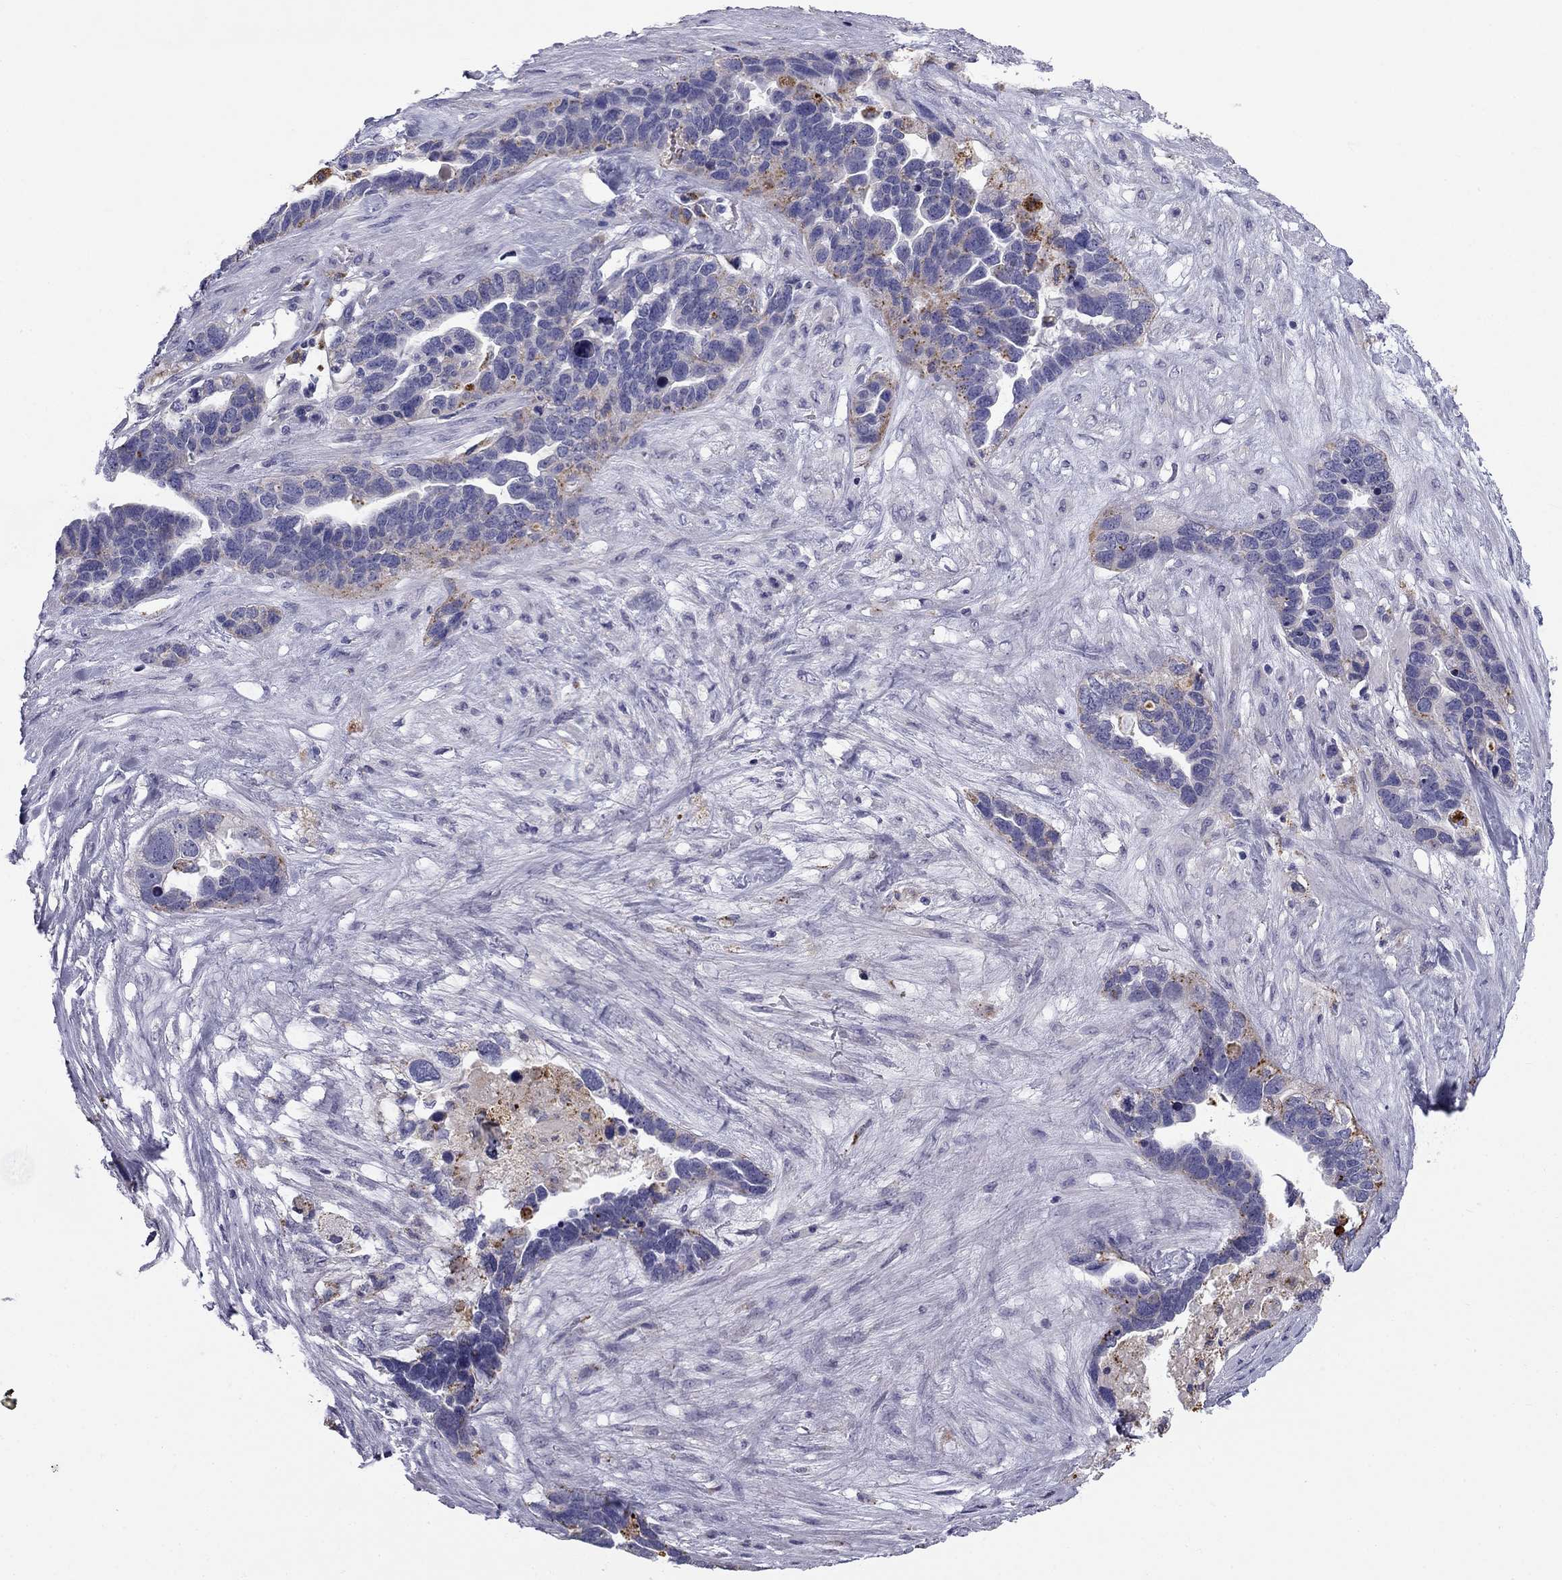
{"staining": {"intensity": "moderate", "quantity": "<25%", "location": "cytoplasmic/membranous"}, "tissue": "ovarian cancer", "cell_type": "Tumor cells", "image_type": "cancer", "snomed": [{"axis": "morphology", "description": "Cystadenocarcinoma, serous, NOS"}, {"axis": "topography", "description": "Ovary"}], "caption": "Ovarian cancer stained with DAB immunohistochemistry exhibits low levels of moderate cytoplasmic/membranous positivity in about <25% of tumor cells. Immunohistochemistry stains the protein in brown and the nuclei are stained blue.", "gene": "CLPSL2", "patient": {"sex": "female", "age": 54}}